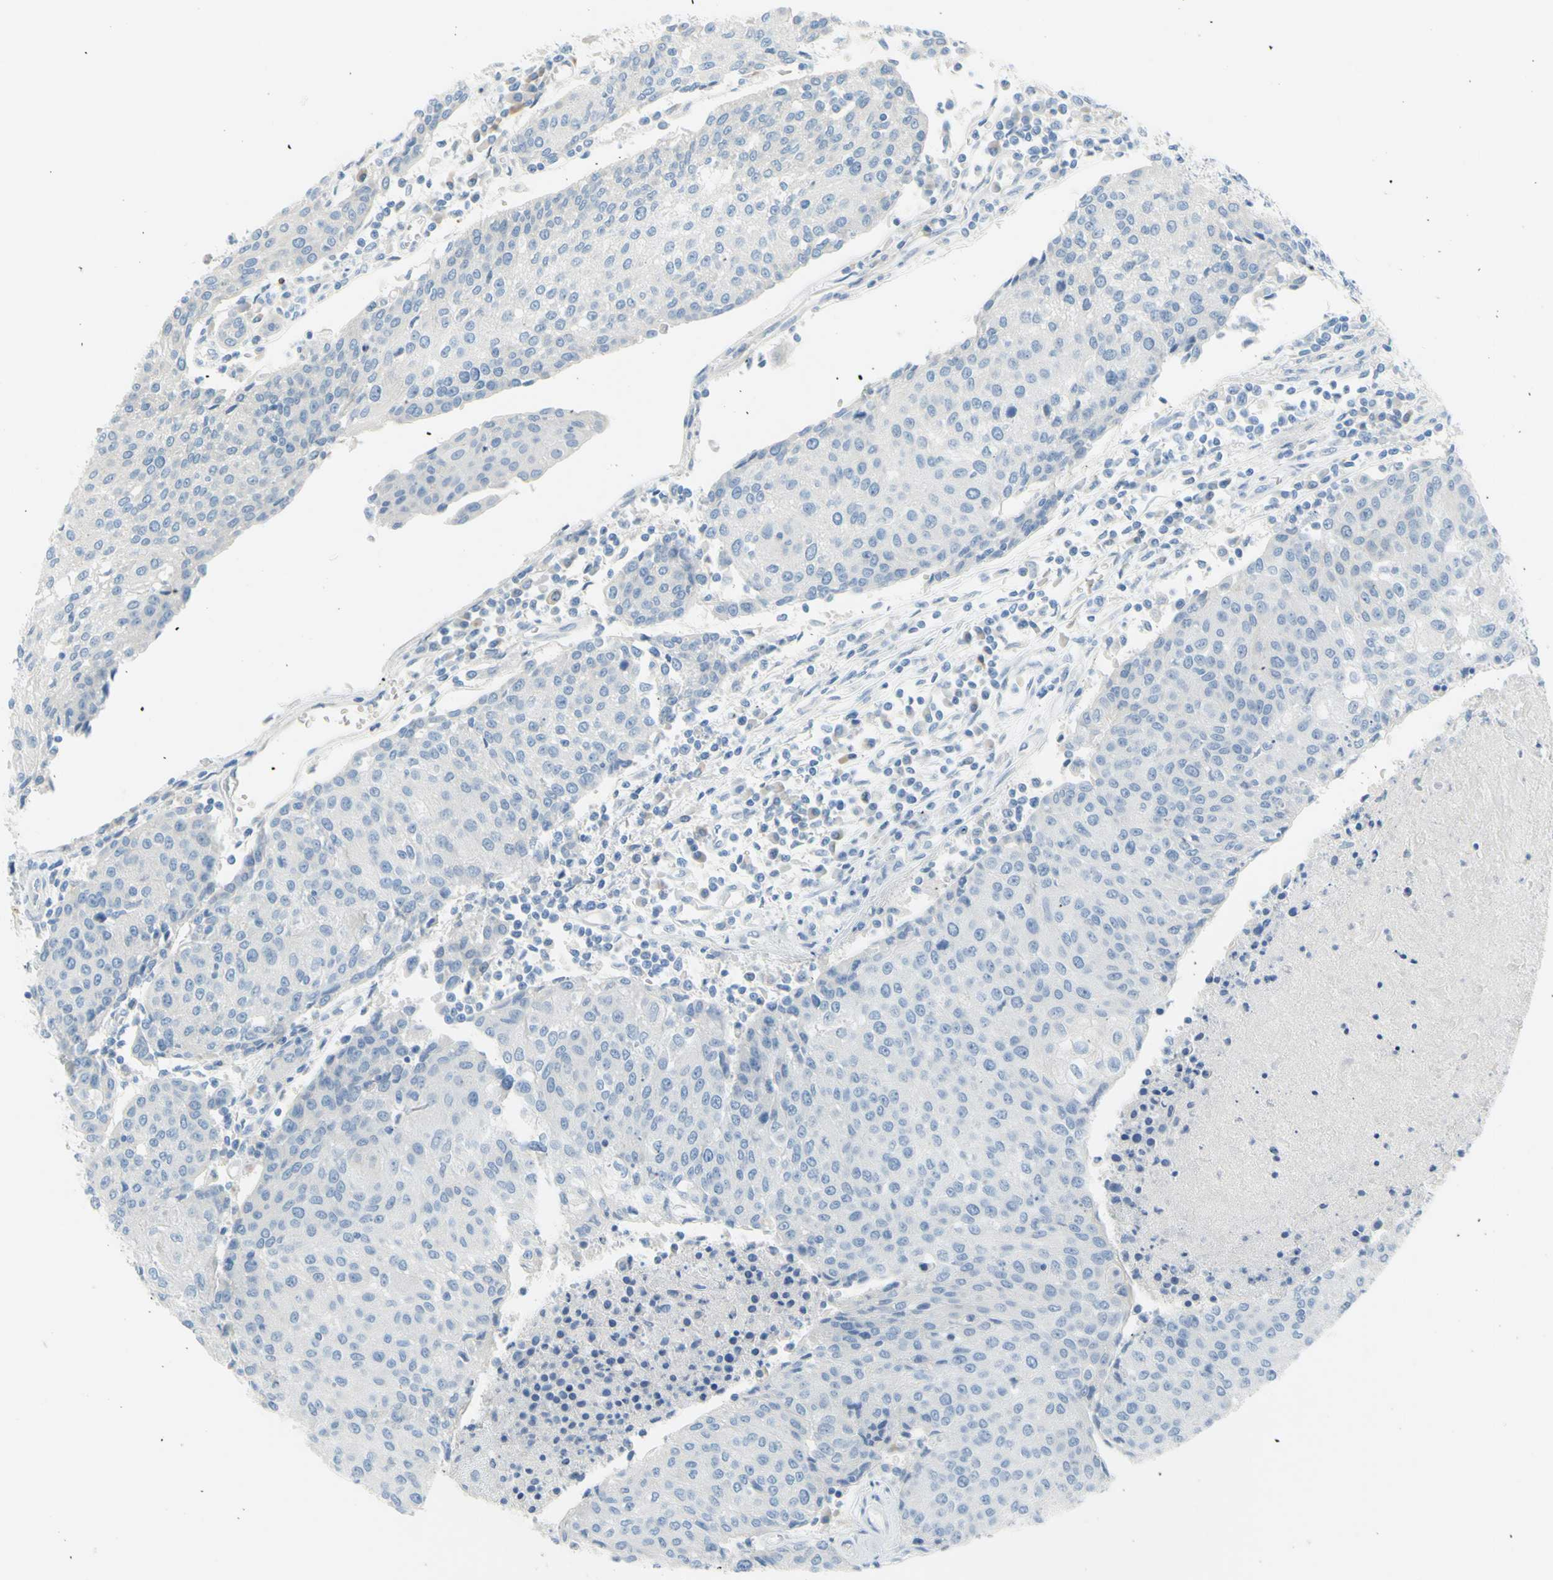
{"staining": {"intensity": "negative", "quantity": "none", "location": "none"}, "tissue": "urothelial cancer", "cell_type": "Tumor cells", "image_type": "cancer", "snomed": [{"axis": "morphology", "description": "Urothelial carcinoma, High grade"}, {"axis": "topography", "description": "Urinary bladder"}], "caption": "Urothelial cancer stained for a protein using immunohistochemistry exhibits no expression tumor cells.", "gene": "DCT", "patient": {"sex": "female", "age": 85}}